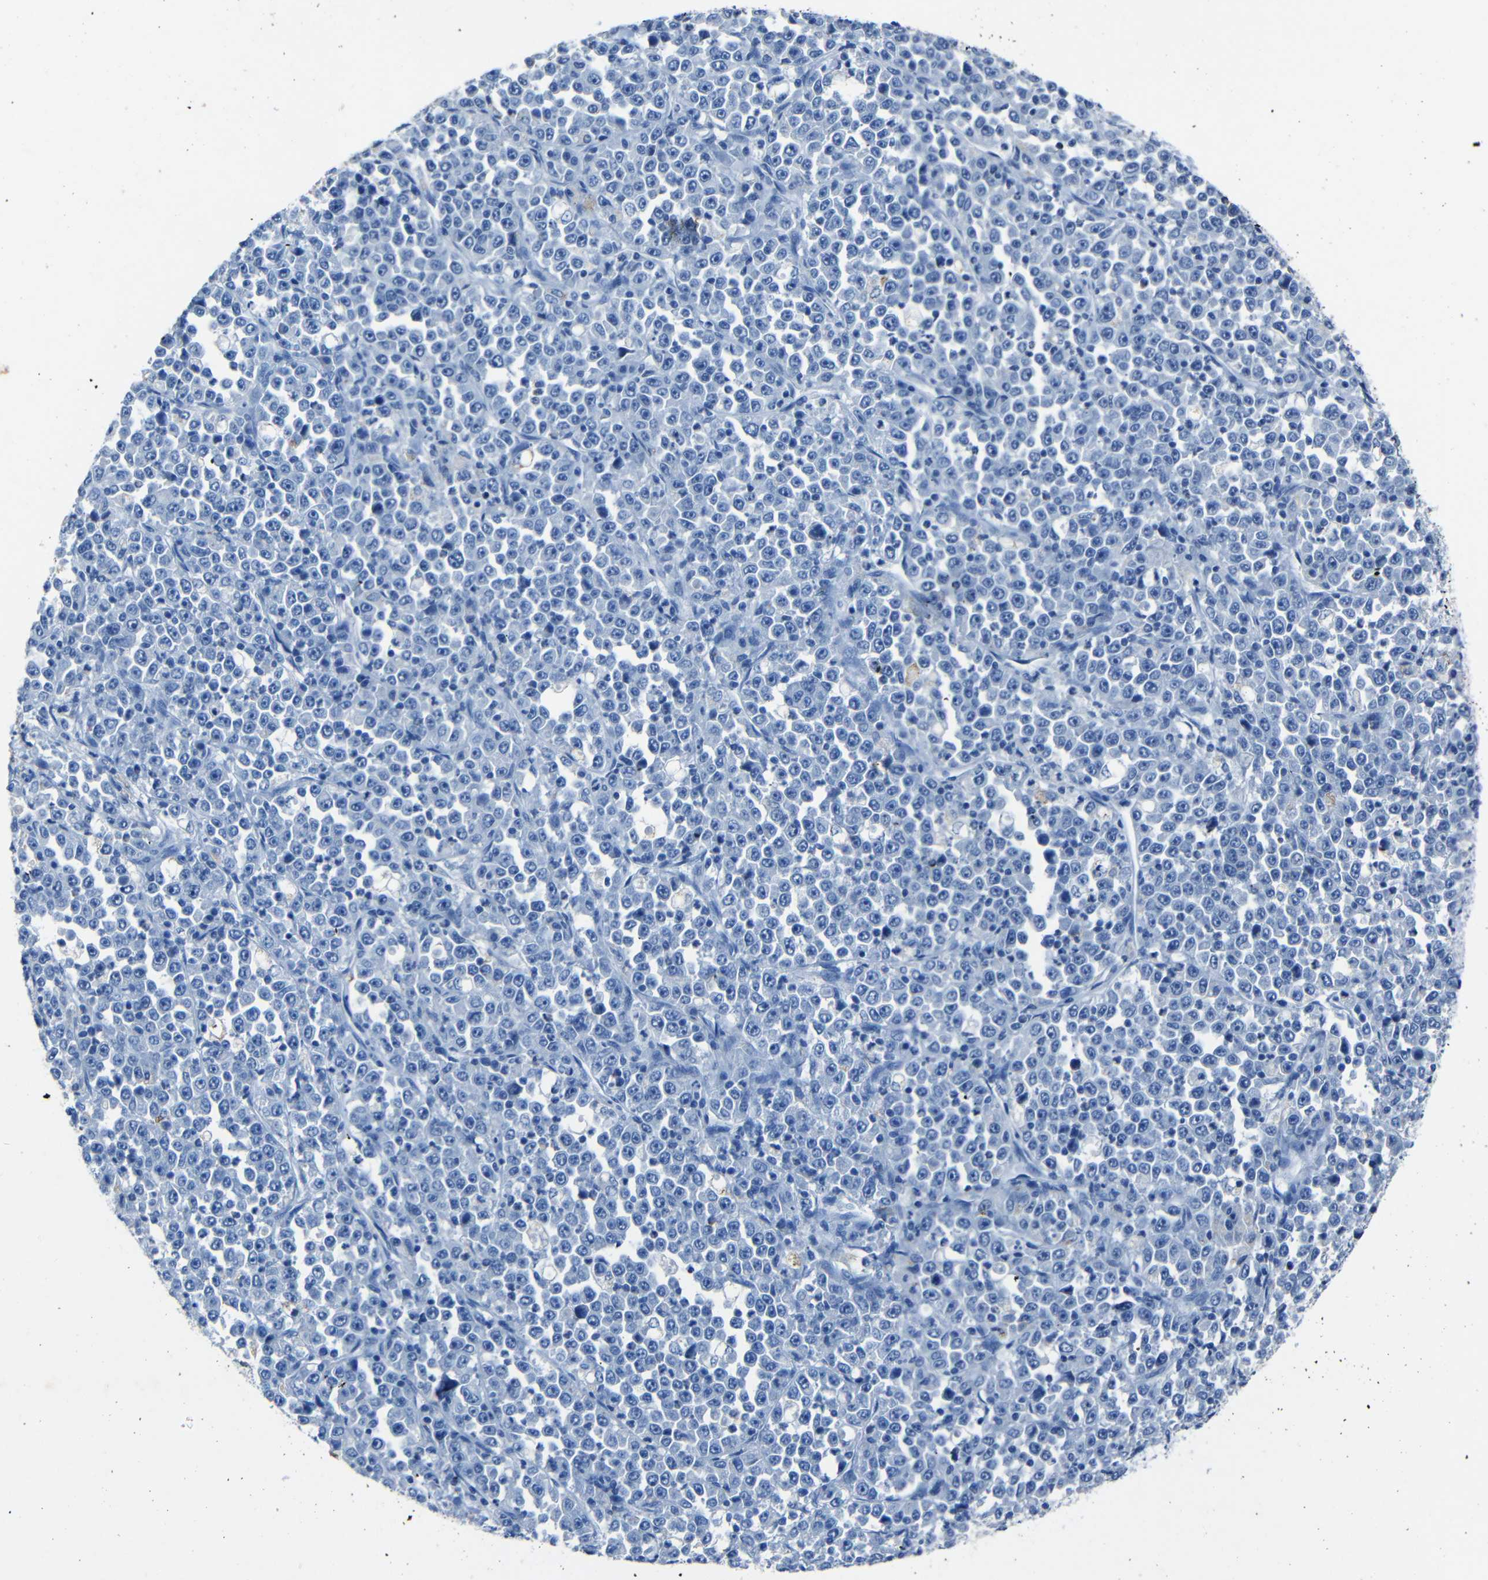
{"staining": {"intensity": "negative", "quantity": "none", "location": "none"}, "tissue": "stomach cancer", "cell_type": "Tumor cells", "image_type": "cancer", "snomed": [{"axis": "morphology", "description": "Normal tissue, NOS"}, {"axis": "morphology", "description": "Adenocarcinoma, NOS"}, {"axis": "topography", "description": "Stomach, upper"}, {"axis": "topography", "description": "Stomach"}], "caption": "Immunohistochemistry (IHC) micrograph of neoplastic tissue: human adenocarcinoma (stomach) stained with DAB displays no significant protein staining in tumor cells. (DAB IHC, high magnification).", "gene": "CLDN11", "patient": {"sex": "male", "age": 59}}